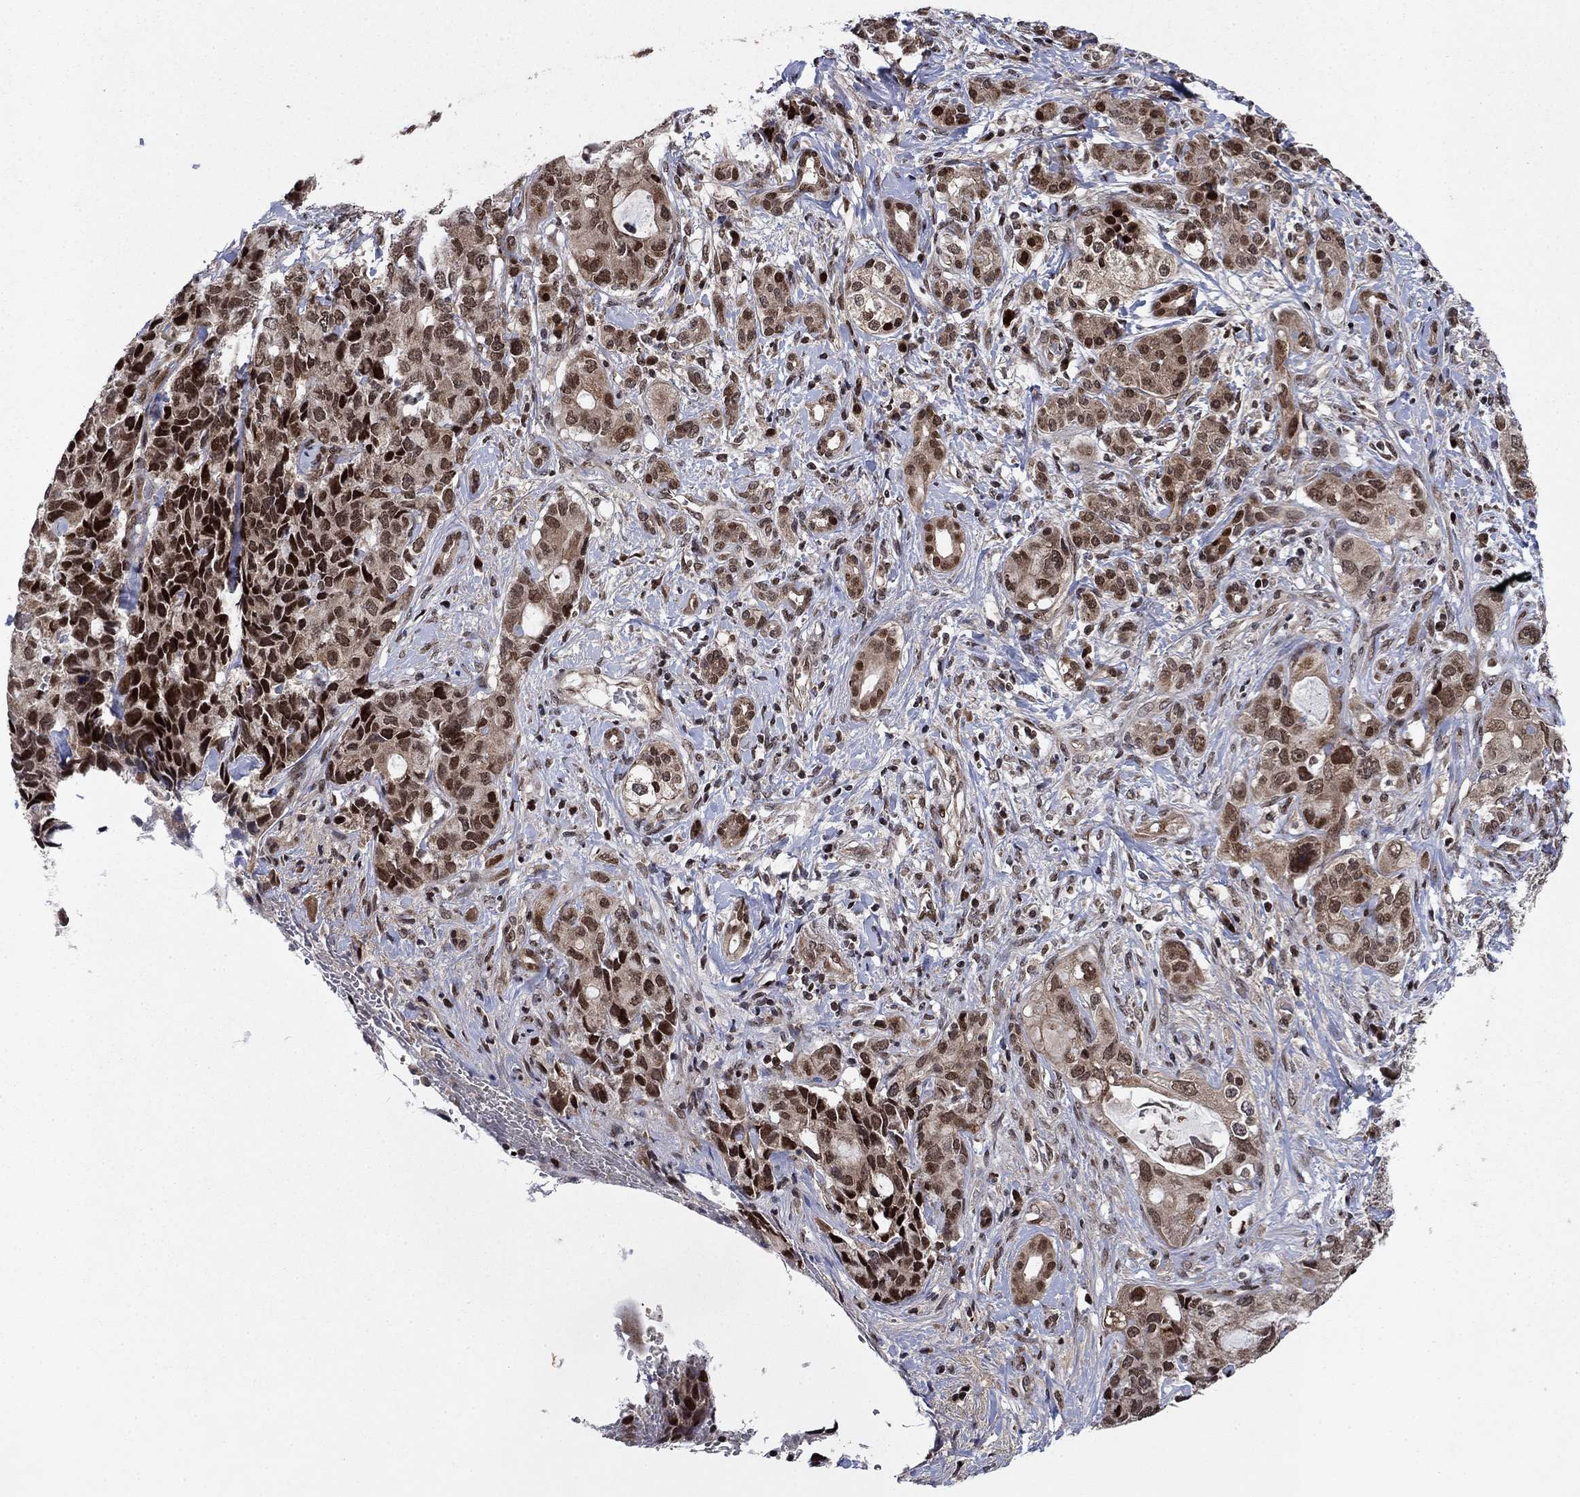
{"staining": {"intensity": "strong", "quantity": "25%-75%", "location": "nuclear"}, "tissue": "pancreatic cancer", "cell_type": "Tumor cells", "image_type": "cancer", "snomed": [{"axis": "morphology", "description": "Adenocarcinoma, NOS"}, {"axis": "topography", "description": "Pancreas"}], "caption": "Approximately 25%-75% of tumor cells in adenocarcinoma (pancreatic) display strong nuclear protein positivity as visualized by brown immunohistochemical staining.", "gene": "PRICKLE4", "patient": {"sex": "female", "age": 56}}